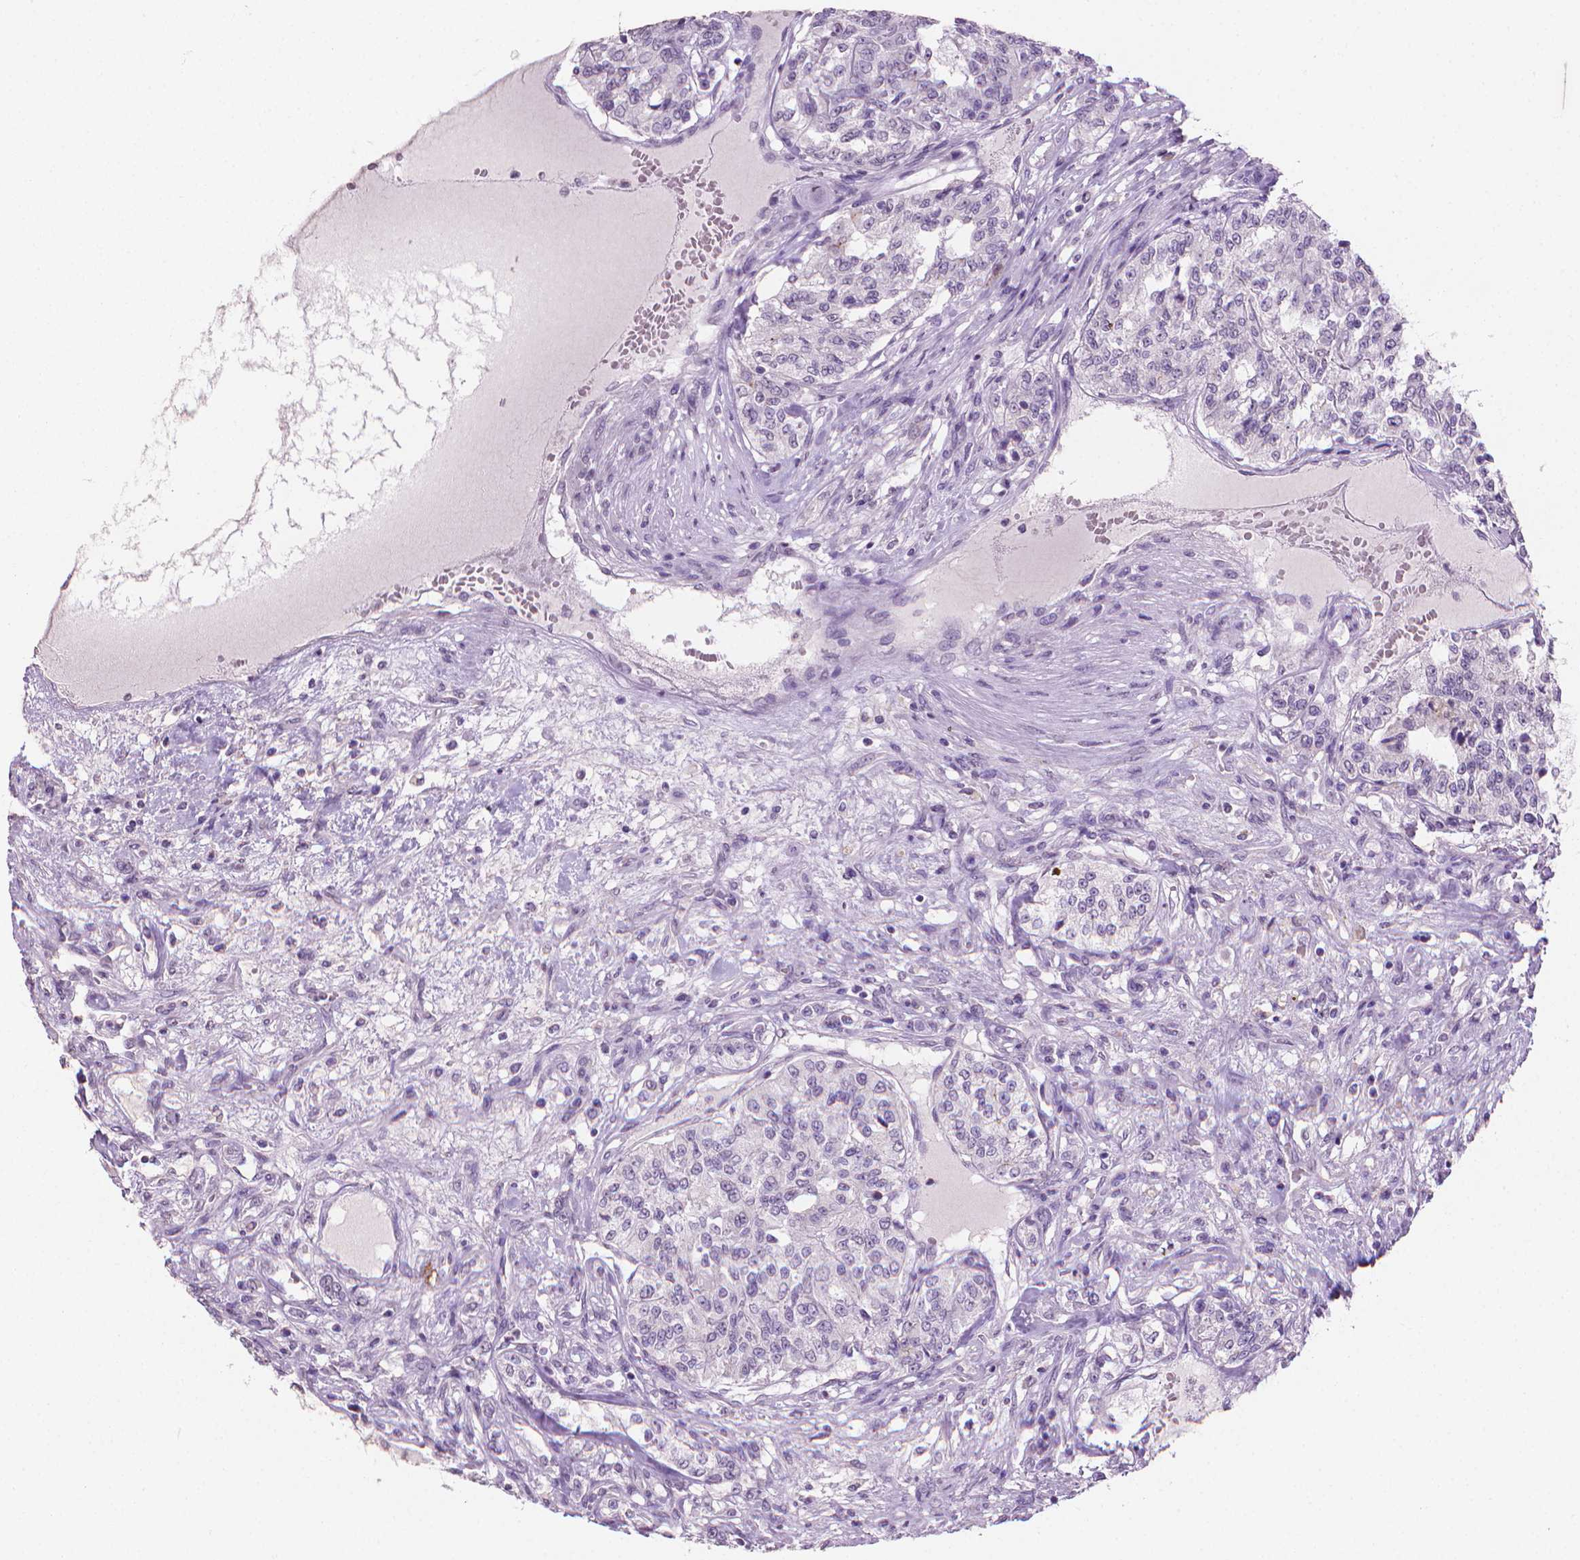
{"staining": {"intensity": "negative", "quantity": "none", "location": "none"}, "tissue": "renal cancer", "cell_type": "Tumor cells", "image_type": "cancer", "snomed": [{"axis": "morphology", "description": "Adenocarcinoma, NOS"}, {"axis": "topography", "description": "Kidney"}], "caption": "Renal cancer (adenocarcinoma) was stained to show a protein in brown. There is no significant positivity in tumor cells. The staining is performed using DAB (3,3'-diaminobenzidine) brown chromogen with nuclei counter-stained in using hematoxylin.", "gene": "MUC1", "patient": {"sex": "female", "age": 63}}